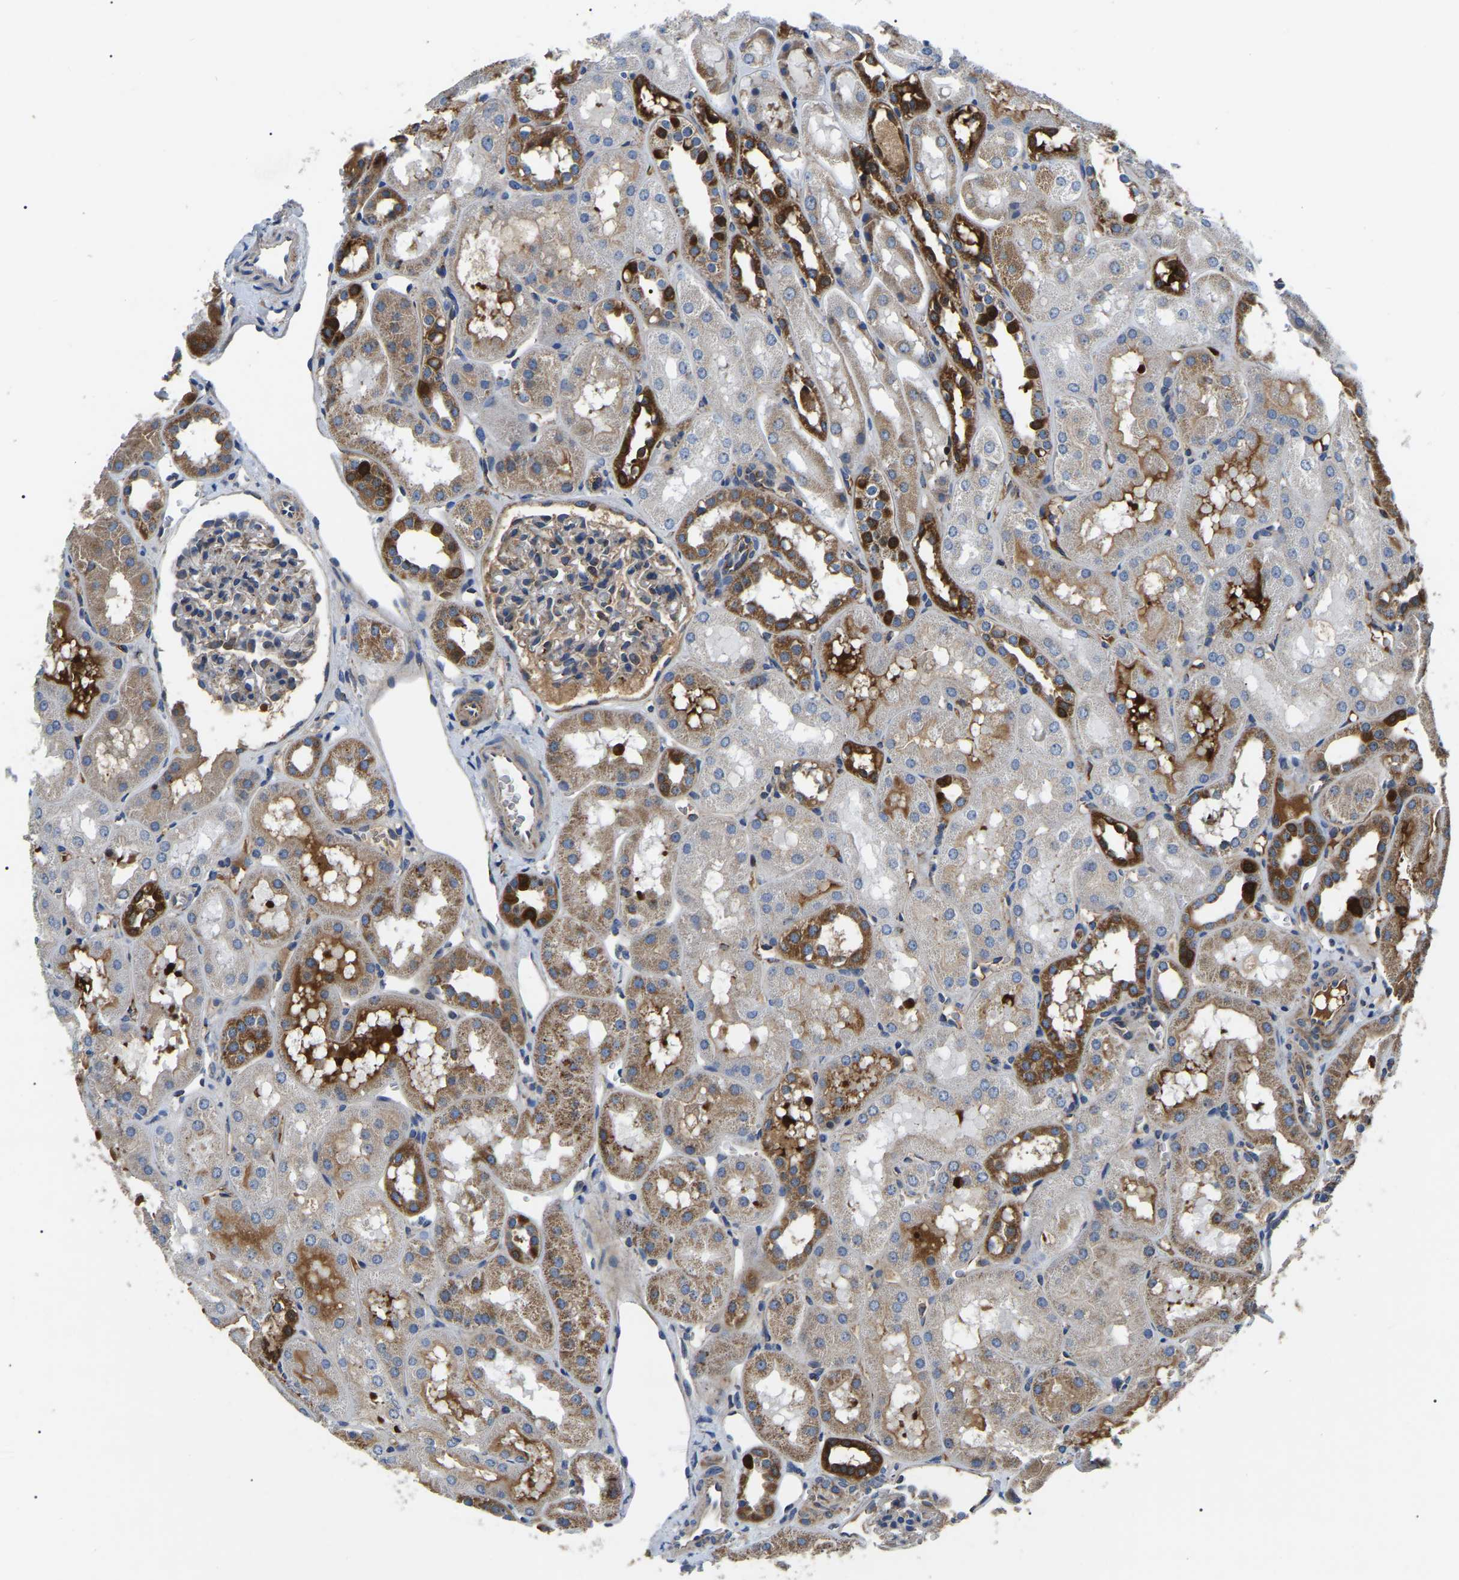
{"staining": {"intensity": "moderate", "quantity": "<25%", "location": "cytoplasmic/membranous"}, "tissue": "kidney", "cell_type": "Cells in glomeruli", "image_type": "normal", "snomed": [{"axis": "morphology", "description": "Normal tissue, NOS"}, {"axis": "topography", "description": "Kidney"}, {"axis": "topography", "description": "Urinary bladder"}], "caption": "Normal kidney shows moderate cytoplasmic/membranous expression in approximately <25% of cells in glomeruli, visualized by immunohistochemistry.", "gene": "PPM1E", "patient": {"sex": "male", "age": 16}}